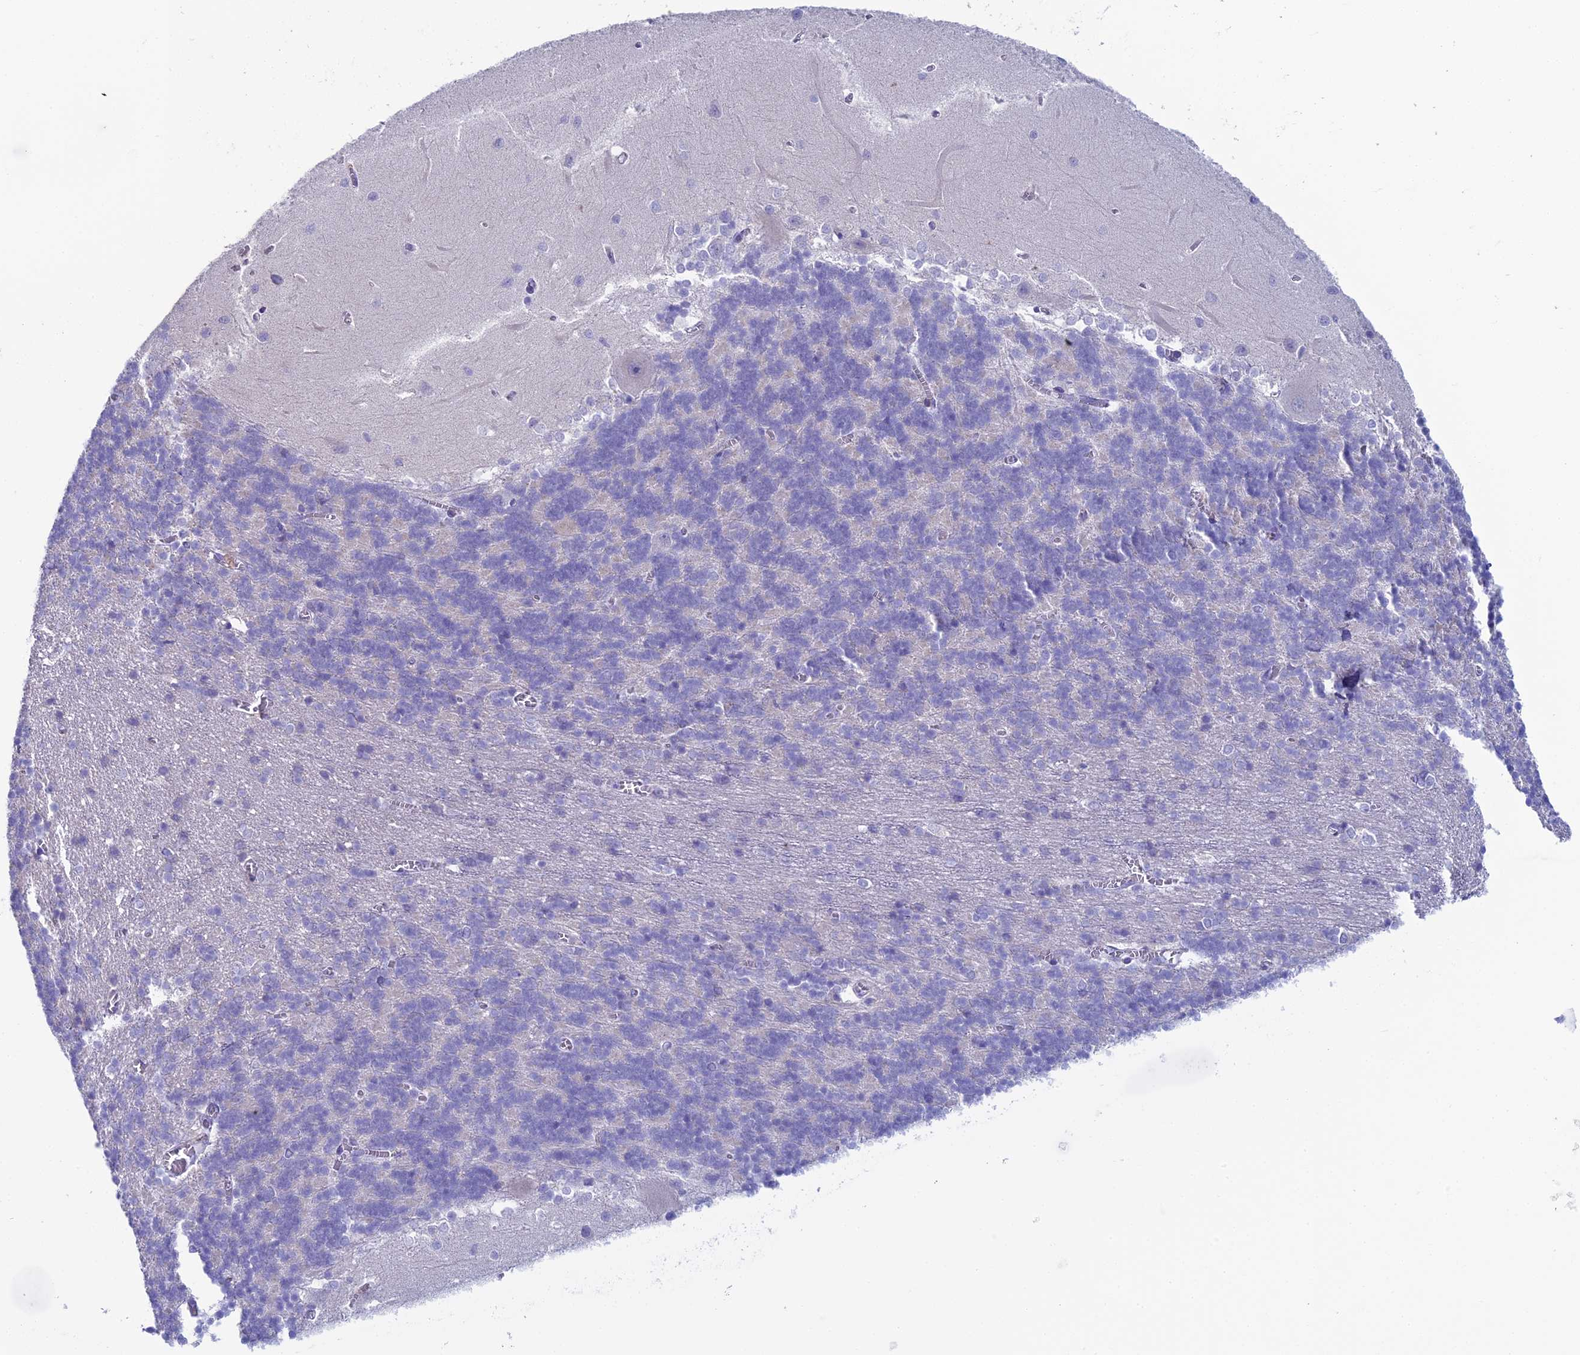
{"staining": {"intensity": "negative", "quantity": "none", "location": "none"}, "tissue": "cerebellum", "cell_type": "Cells in granular layer", "image_type": "normal", "snomed": [{"axis": "morphology", "description": "Normal tissue, NOS"}, {"axis": "topography", "description": "Cerebellum"}], "caption": "DAB immunohistochemical staining of normal cerebellum demonstrates no significant positivity in cells in granular layer. (IHC, brightfield microscopy, high magnification).", "gene": "ACE", "patient": {"sex": "female", "age": 28}}